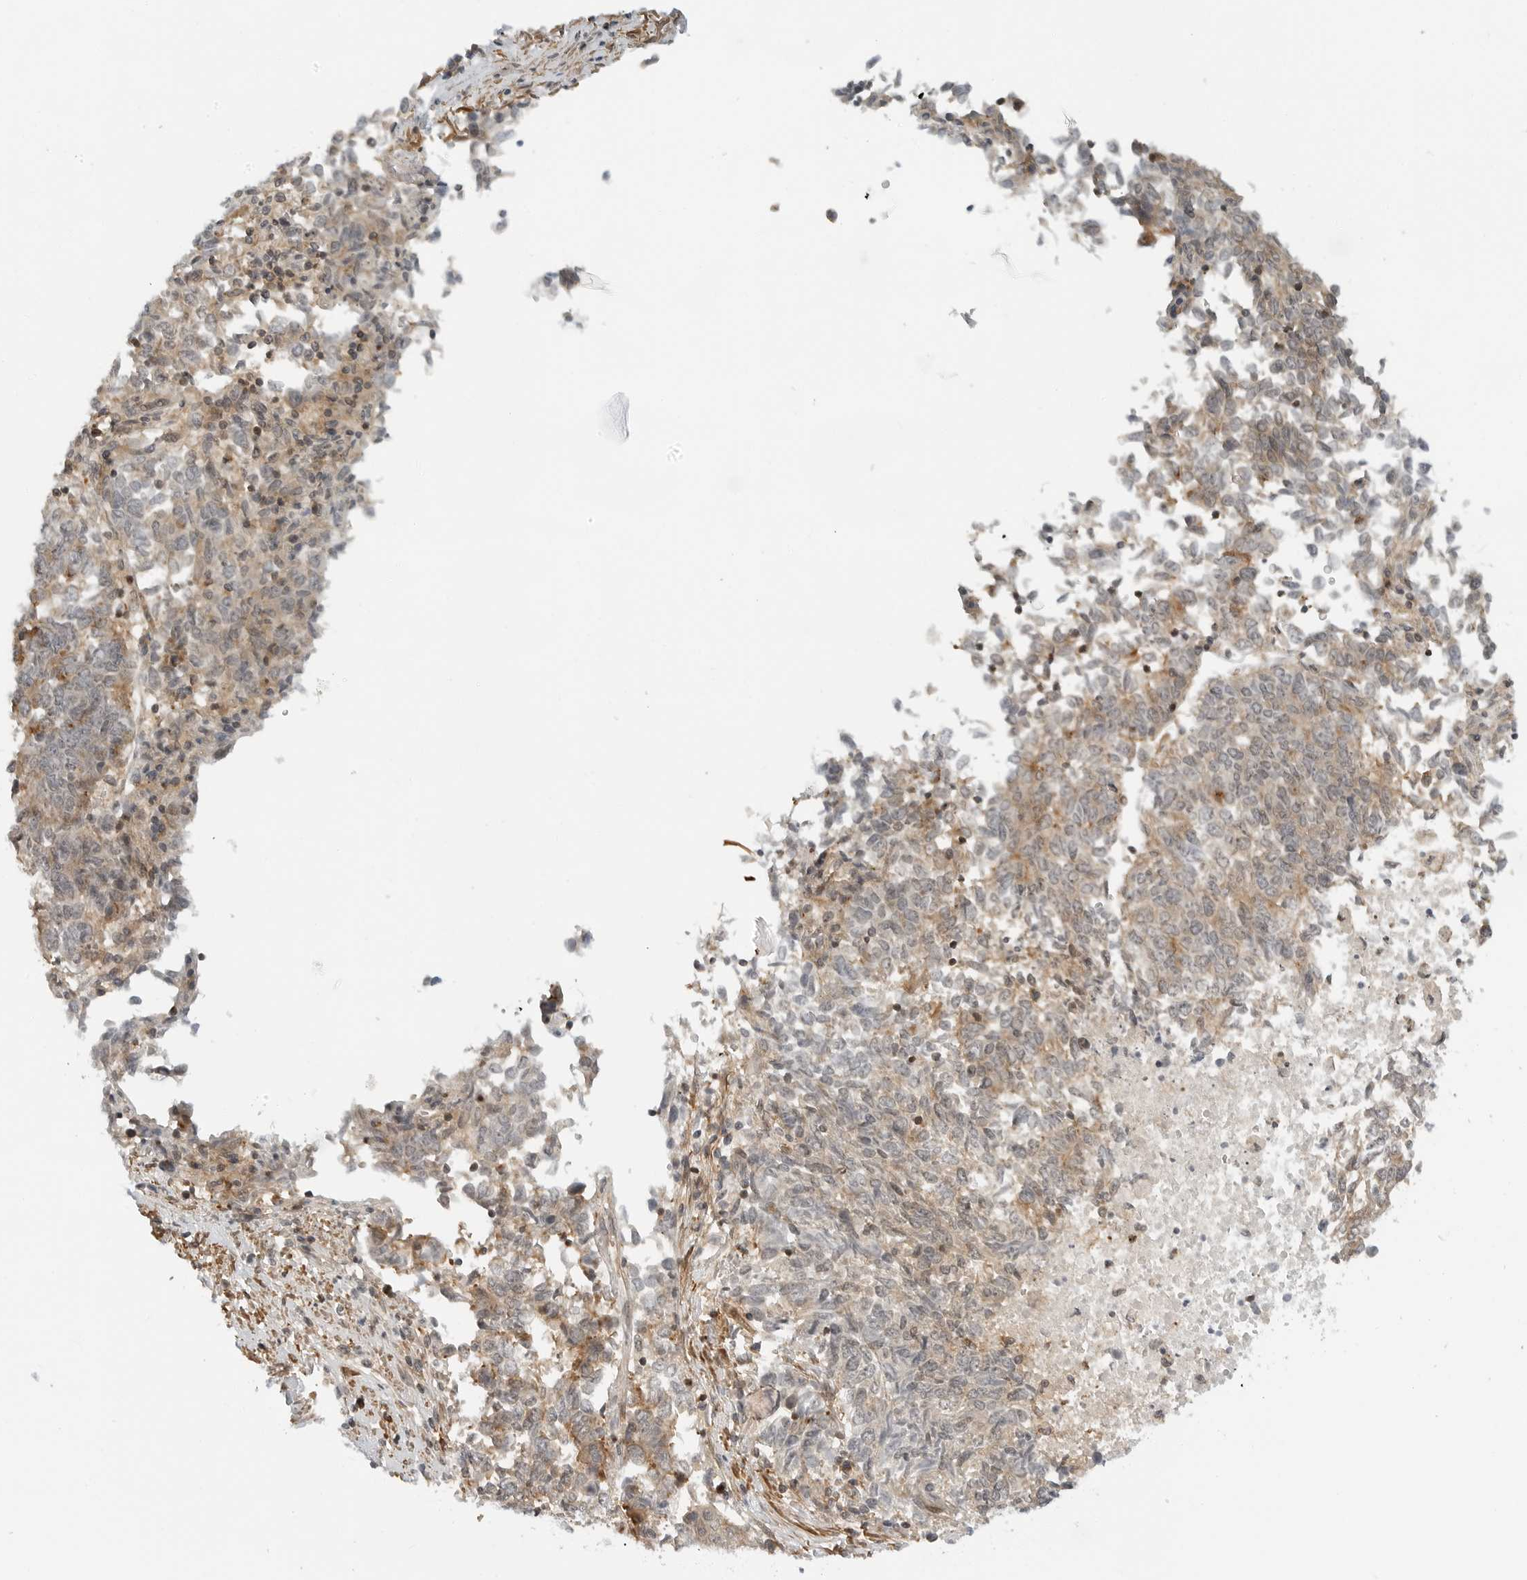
{"staining": {"intensity": "weak", "quantity": ">75%", "location": "cytoplasmic/membranous"}, "tissue": "endometrial cancer", "cell_type": "Tumor cells", "image_type": "cancer", "snomed": [{"axis": "morphology", "description": "Adenocarcinoma, NOS"}, {"axis": "topography", "description": "Endometrium"}], "caption": "High-magnification brightfield microscopy of endometrial cancer stained with DAB (3,3'-diaminobenzidine) (brown) and counterstained with hematoxylin (blue). tumor cells exhibit weak cytoplasmic/membranous expression is present in approximately>75% of cells.", "gene": "STXBP3", "patient": {"sex": "female", "age": 80}}